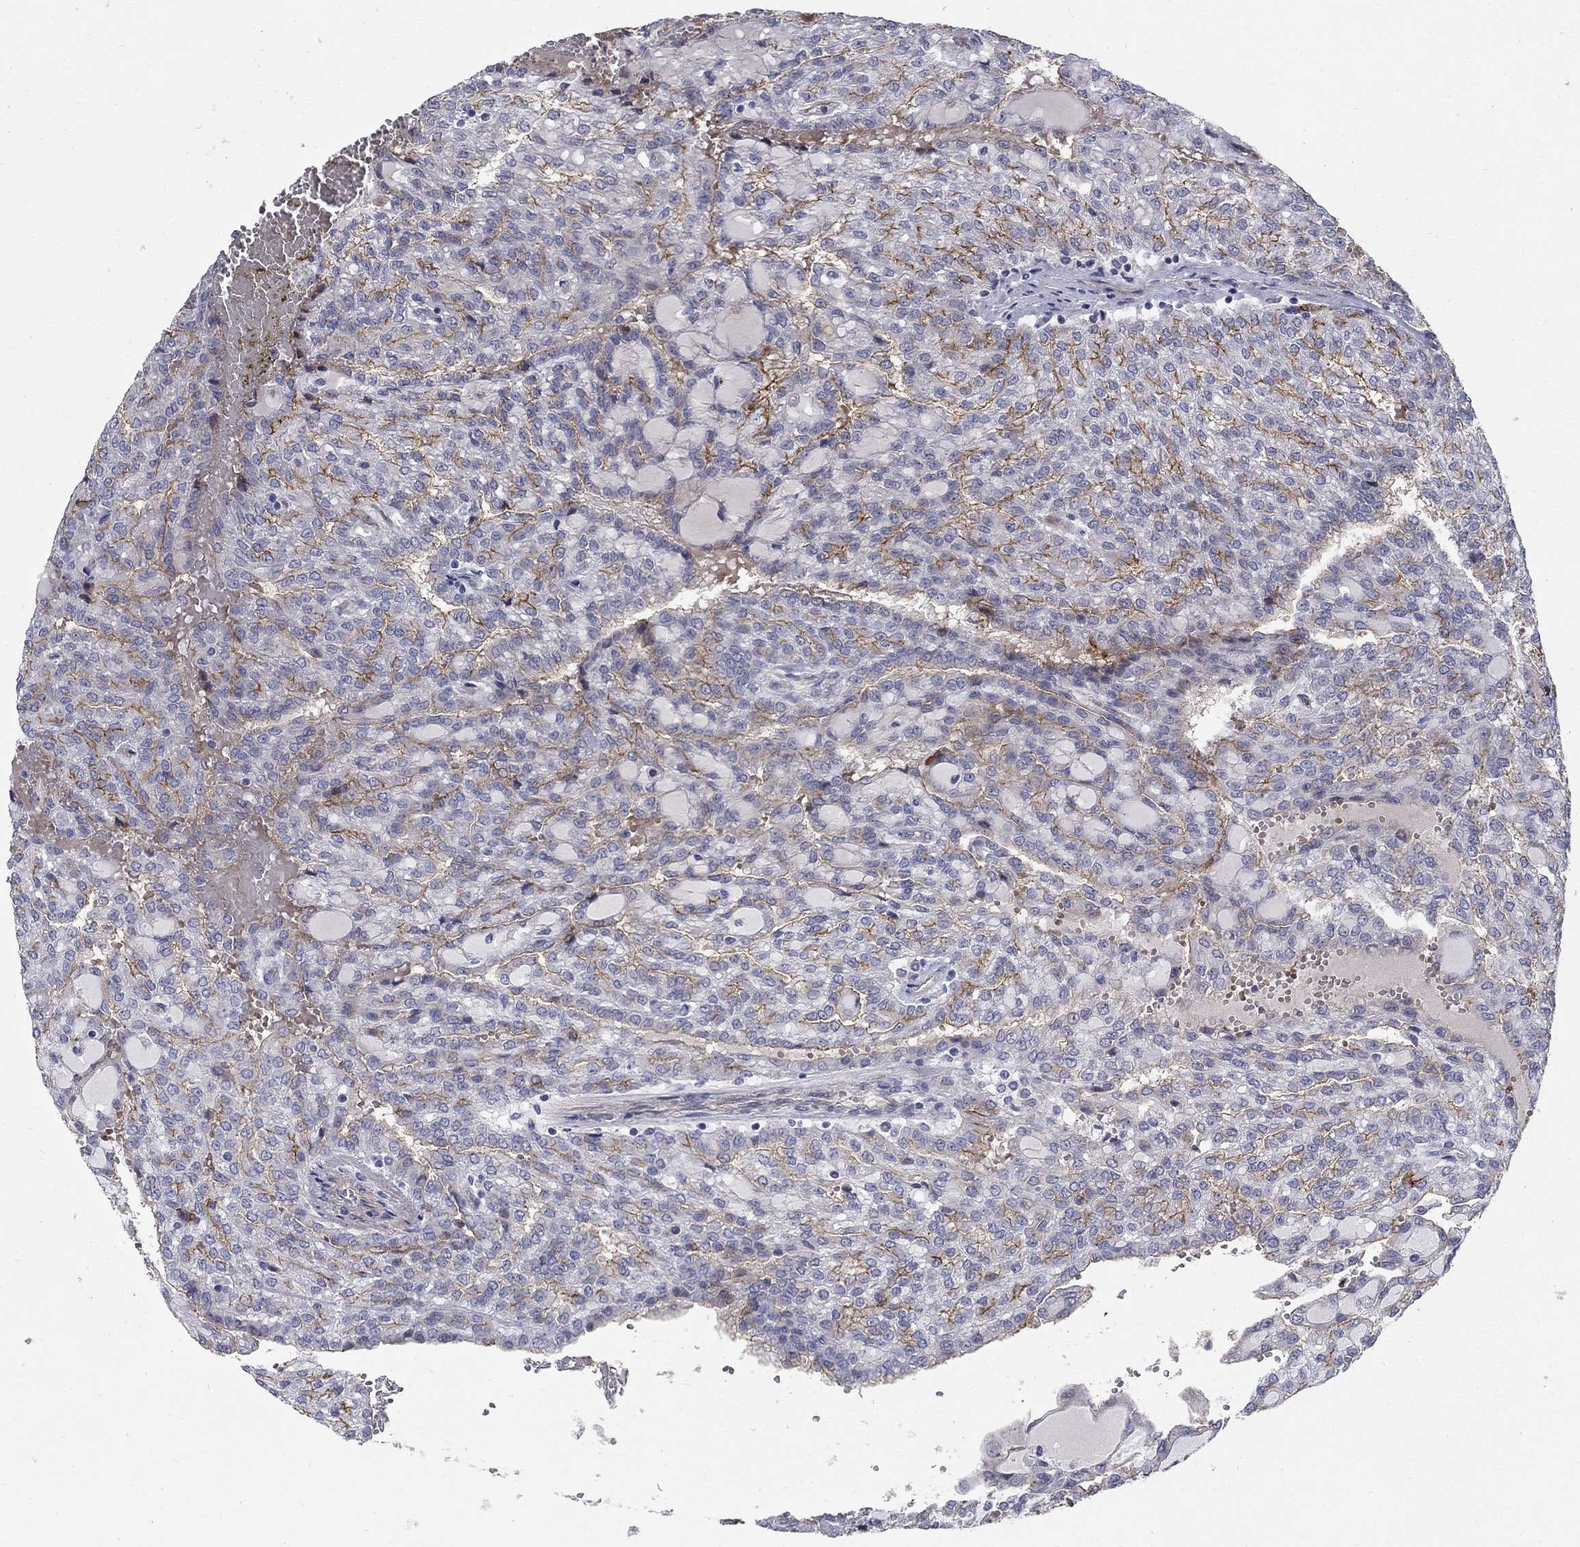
{"staining": {"intensity": "moderate", "quantity": "25%-75%", "location": "cytoplasmic/membranous"}, "tissue": "renal cancer", "cell_type": "Tumor cells", "image_type": "cancer", "snomed": [{"axis": "morphology", "description": "Adenocarcinoma, NOS"}, {"axis": "topography", "description": "Kidney"}], "caption": "Brown immunohistochemical staining in renal adenocarcinoma exhibits moderate cytoplasmic/membranous staining in about 25%-75% of tumor cells. The protein is stained brown, and the nuclei are stained in blue (DAB IHC with brightfield microscopy, high magnification).", "gene": "SLC1A1", "patient": {"sex": "male", "age": 63}}